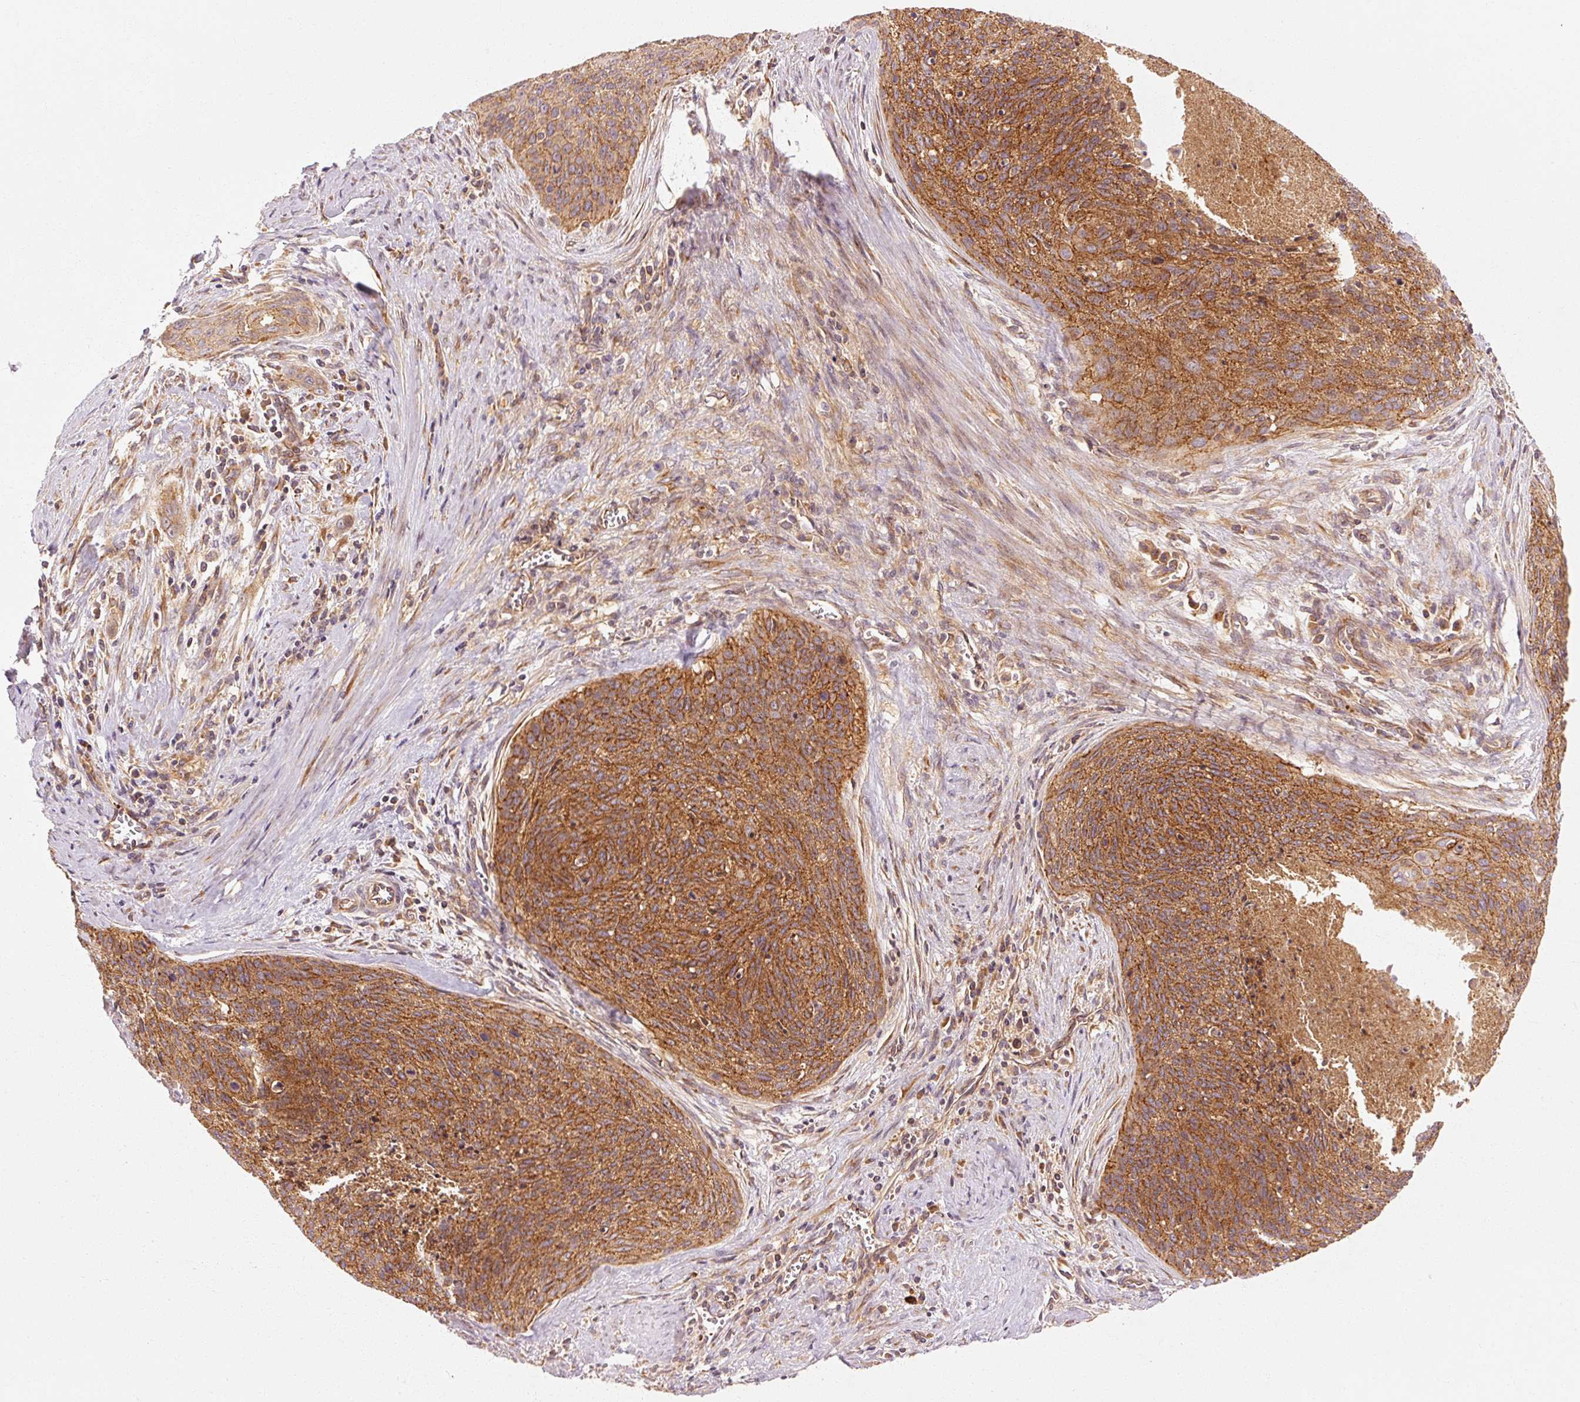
{"staining": {"intensity": "moderate", "quantity": ">75%", "location": "cytoplasmic/membranous"}, "tissue": "cervical cancer", "cell_type": "Tumor cells", "image_type": "cancer", "snomed": [{"axis": "morphology", "description": "Squamous cell carcinoma, NOS"}, {"axis": "topography", "description": "Cervix"}], "caption": "Cervical cancer was stained to show a protein in brown. There is medium levels of moderate cytoplasmic/membranous expression in about >75% of tumor cells.", "gene": "CTNNA1", "patient": {"sex": "female", "age": 55}}